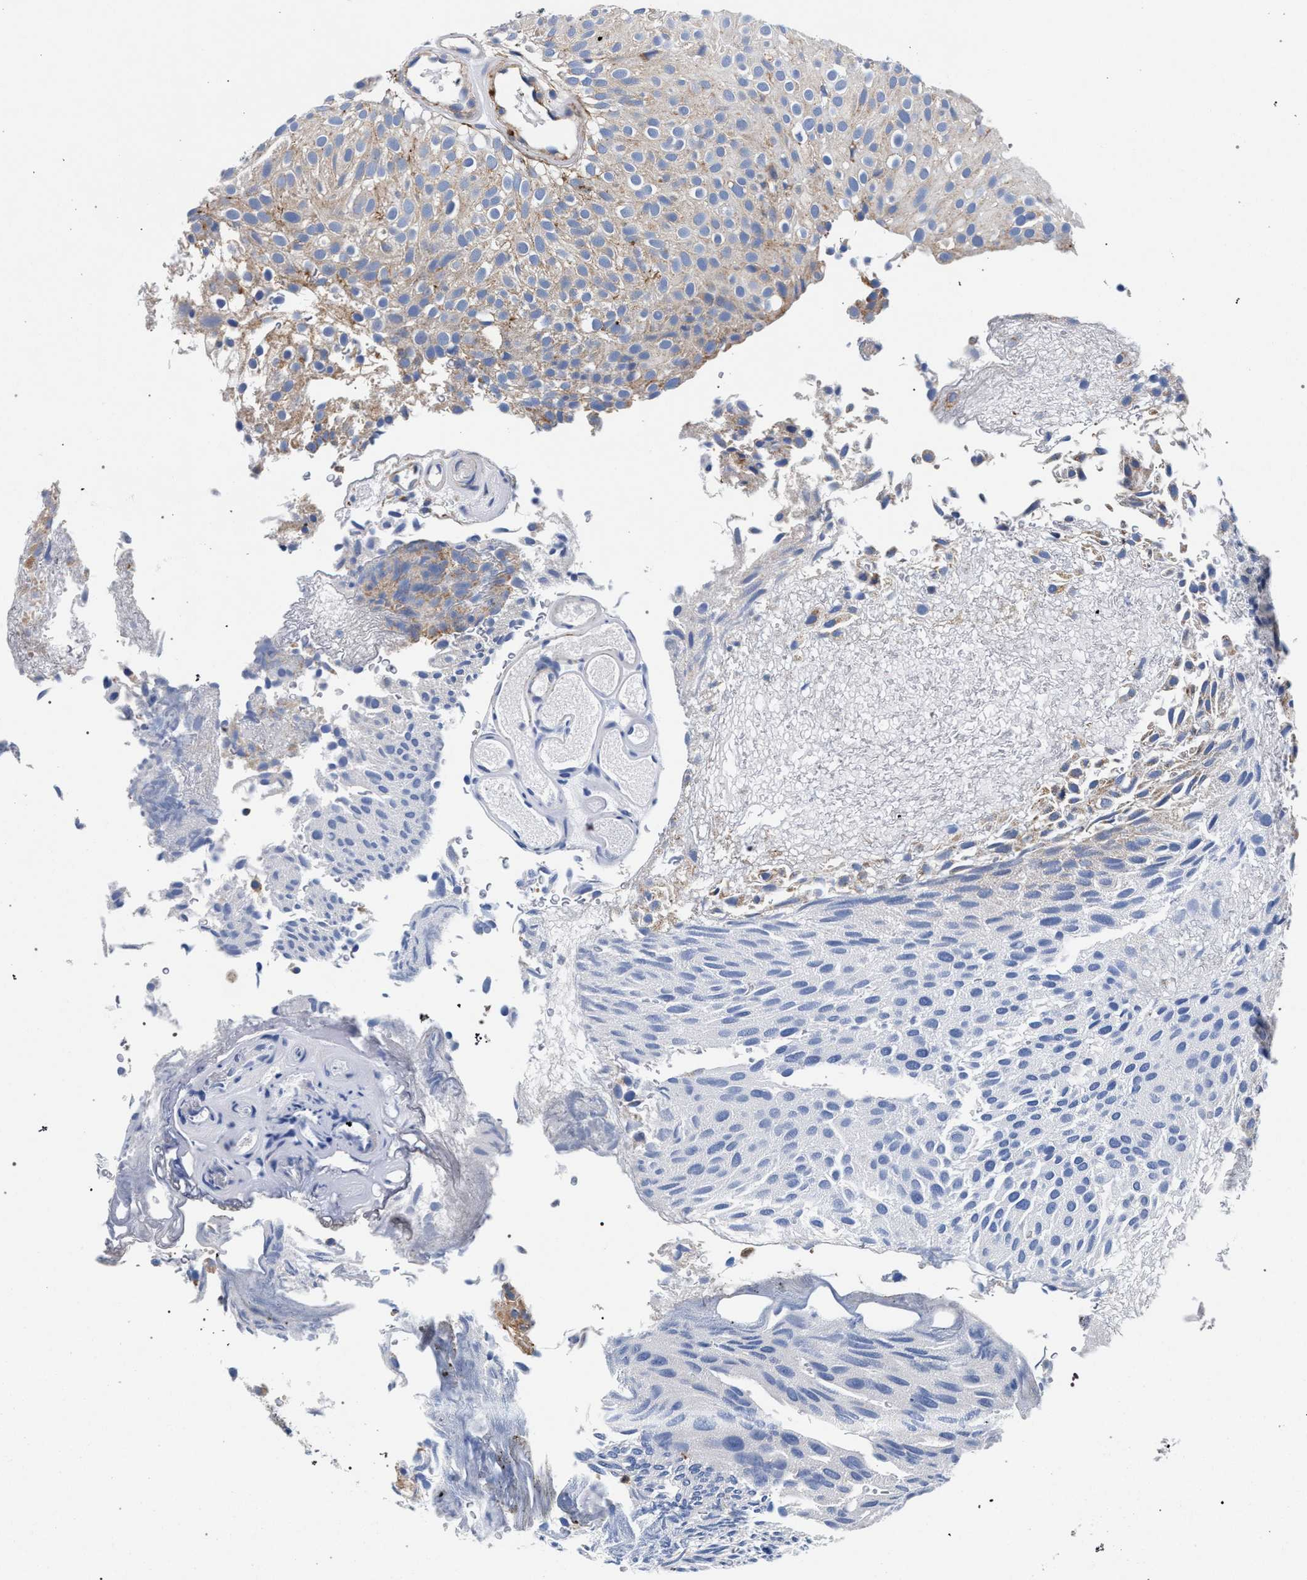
{"staining": {"intensity": "weak", "quantity": "25%-75%", "location": "cytoplasmic/membranous"}, "tissue": "urothelial cancer", "cell_type": "Tumor cells", "image_type": "cancer", "snomed": [{"axis": "morphology", "description": "Urothelial carcinoma, Low grade"}, {"axis": "topography", "description": "Urinary bladder"}], "caption": "Urothelial cancer tissue exhibits weak cytoplasmic/membranous staining in about 25%-75% of tumor cells, visualized by immunohistochemistry.", "gene": "LASP1", "patient": {"sex": "male", "age": 78}}